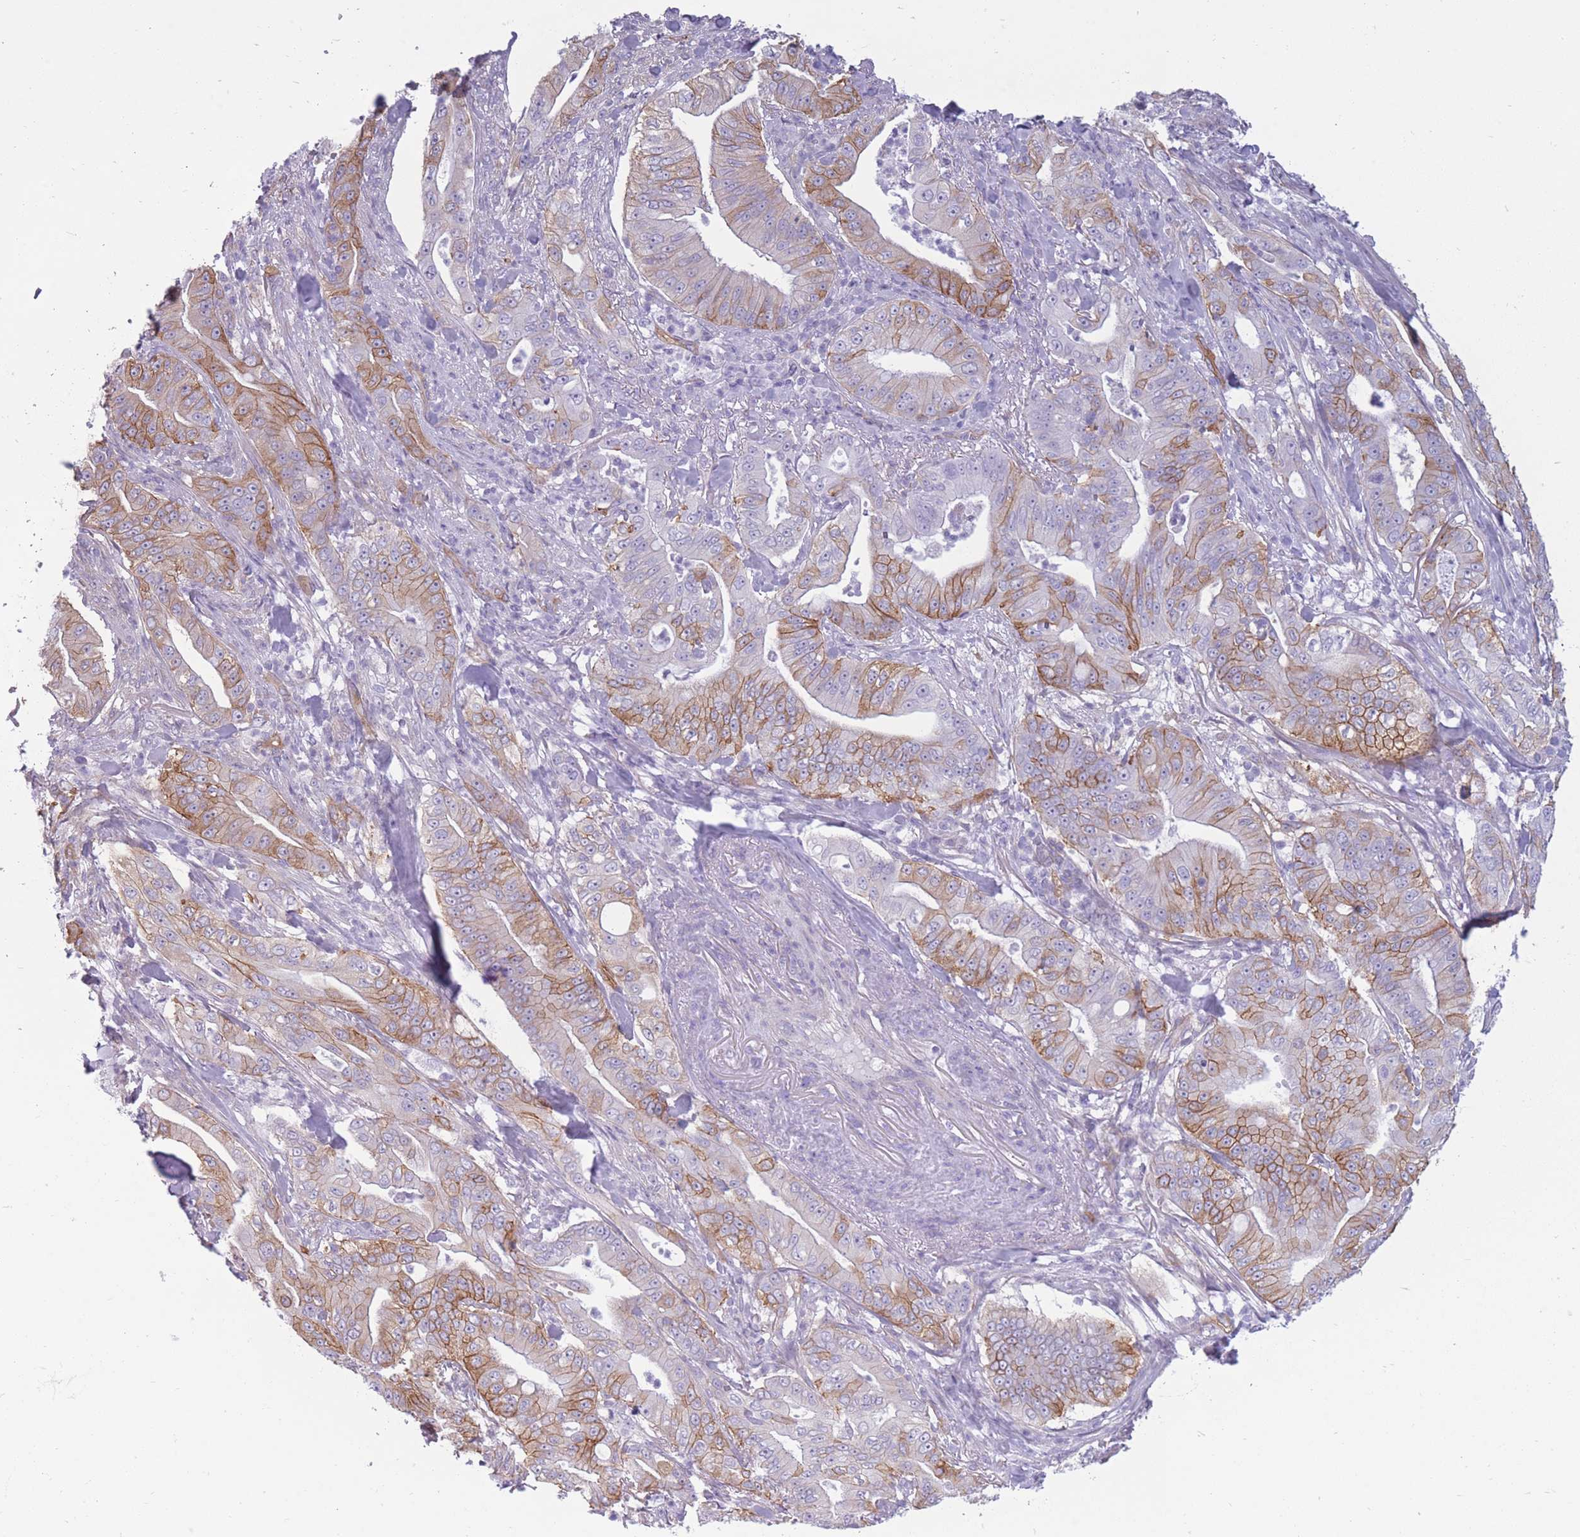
{"staining": {"intensity": "moderate", "quantity": "25%-75%", "location": "cytoplasmic/membranous"}, "tissue": "pancreatic cancer", "cell_type": "Tumor cells", "image_type": "cancer", "snomed": [{"axis": "morphology", "description": "Adenocarcinoma, NOS"}, {"axis": "topography", "description": "Pancreas"}], "caption": "Brown immunohistochemical staining in human pancreatic cancer exhibits moderate cytoplasmic/membranous staining in about 25%-75% of tumor cells. (IHC, brightfield microscopy, high magnification).", "gene": "ADD1", "patient": {"sex": "male", "age": 71}}